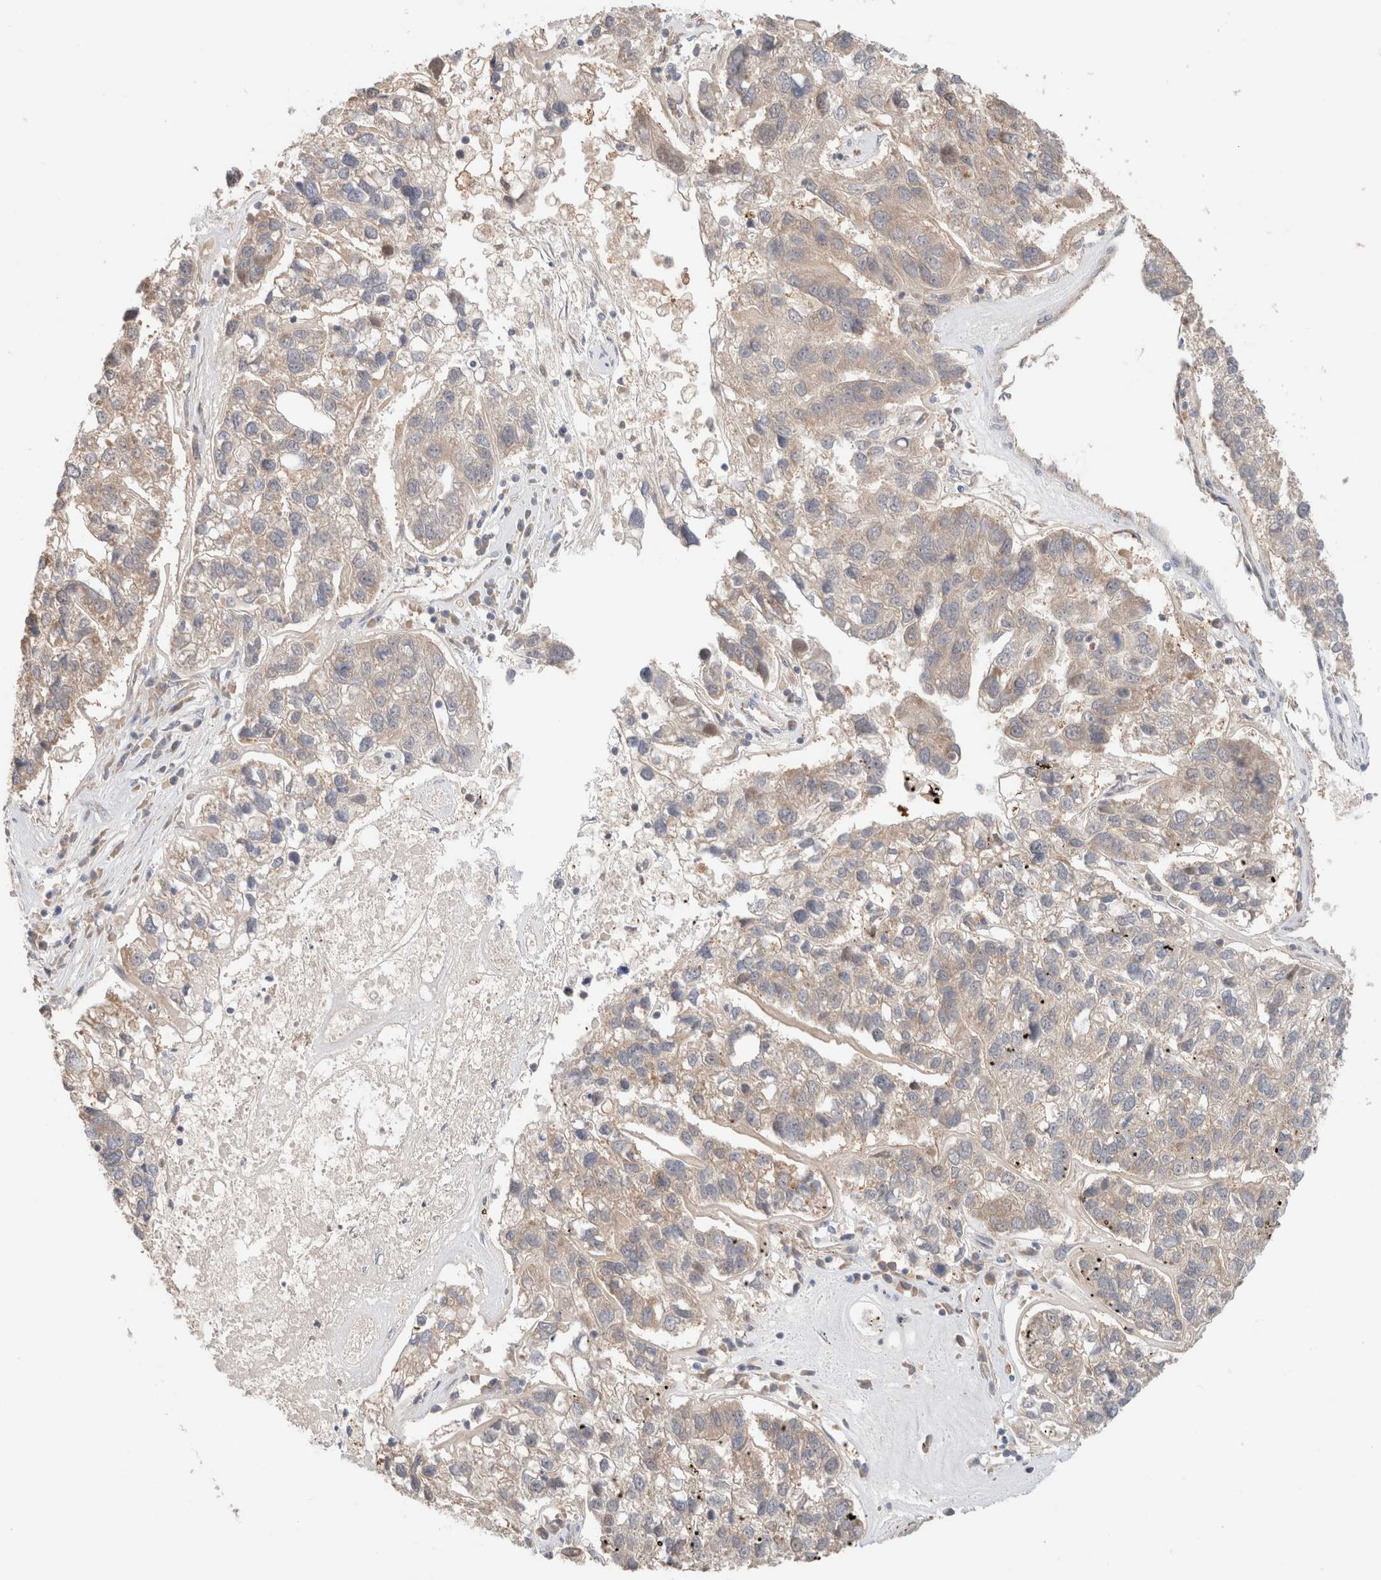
{"staining": {"intensity": "weak", "quantity": ">75%", "location": "cytoplasmic/membranous"}, "tissue": "pancreatic cancer", "cell_type": "Tumor cells", "image_type": "cancer", "snomed": [{"axis": "morphology", "description": "Adenocarcinoma, NOS"}, {"axis": "topography", "description": "Pancreas"}], "caption": "Protein staining reveals weak cytoplasmic/membranous expression in approximately >75% of tumor cells in pancreatic cancer.", "gene": "CA13", "patient": {"sex": "female", "age": 61}}